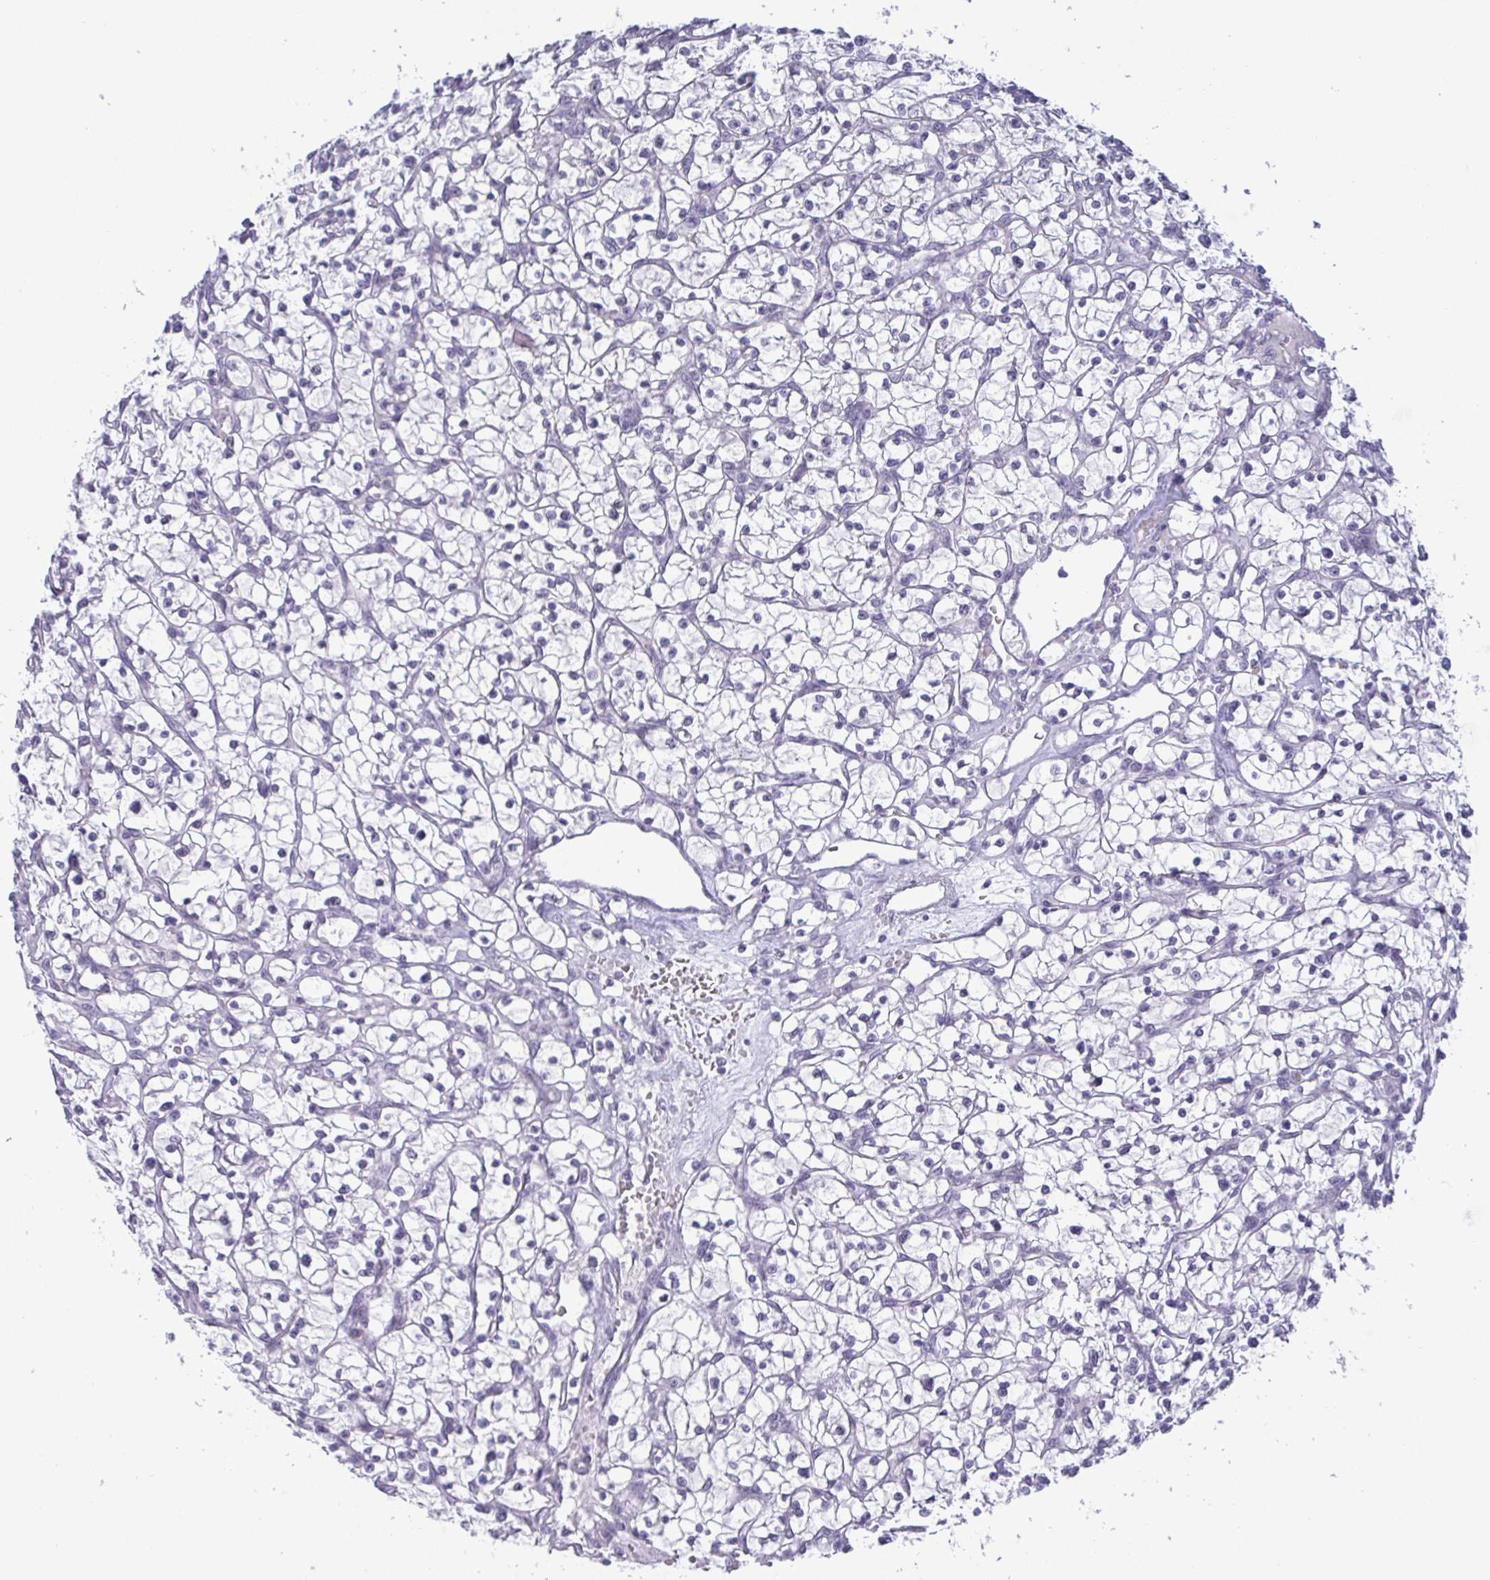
{"staining": {"intensity": "negative", "quantity": "none", "location": "none"}, "tissue": "renal cancer", "cell_type": "Tumor cells", "image_type": "cancer", "snomed": [{"axis": "morphology", "description": "Adenocarcinoma, NOS"}, {"axis": "topography", "description": "Kidney"}], "caption": "DAB (3,3'-diaminobenzidine) immunohistochemical staining of renal cancer demonstrates no significant positivity in tumor cells.", "gene": "BZW1", "patient": {"sex": "female", "age": 64}}